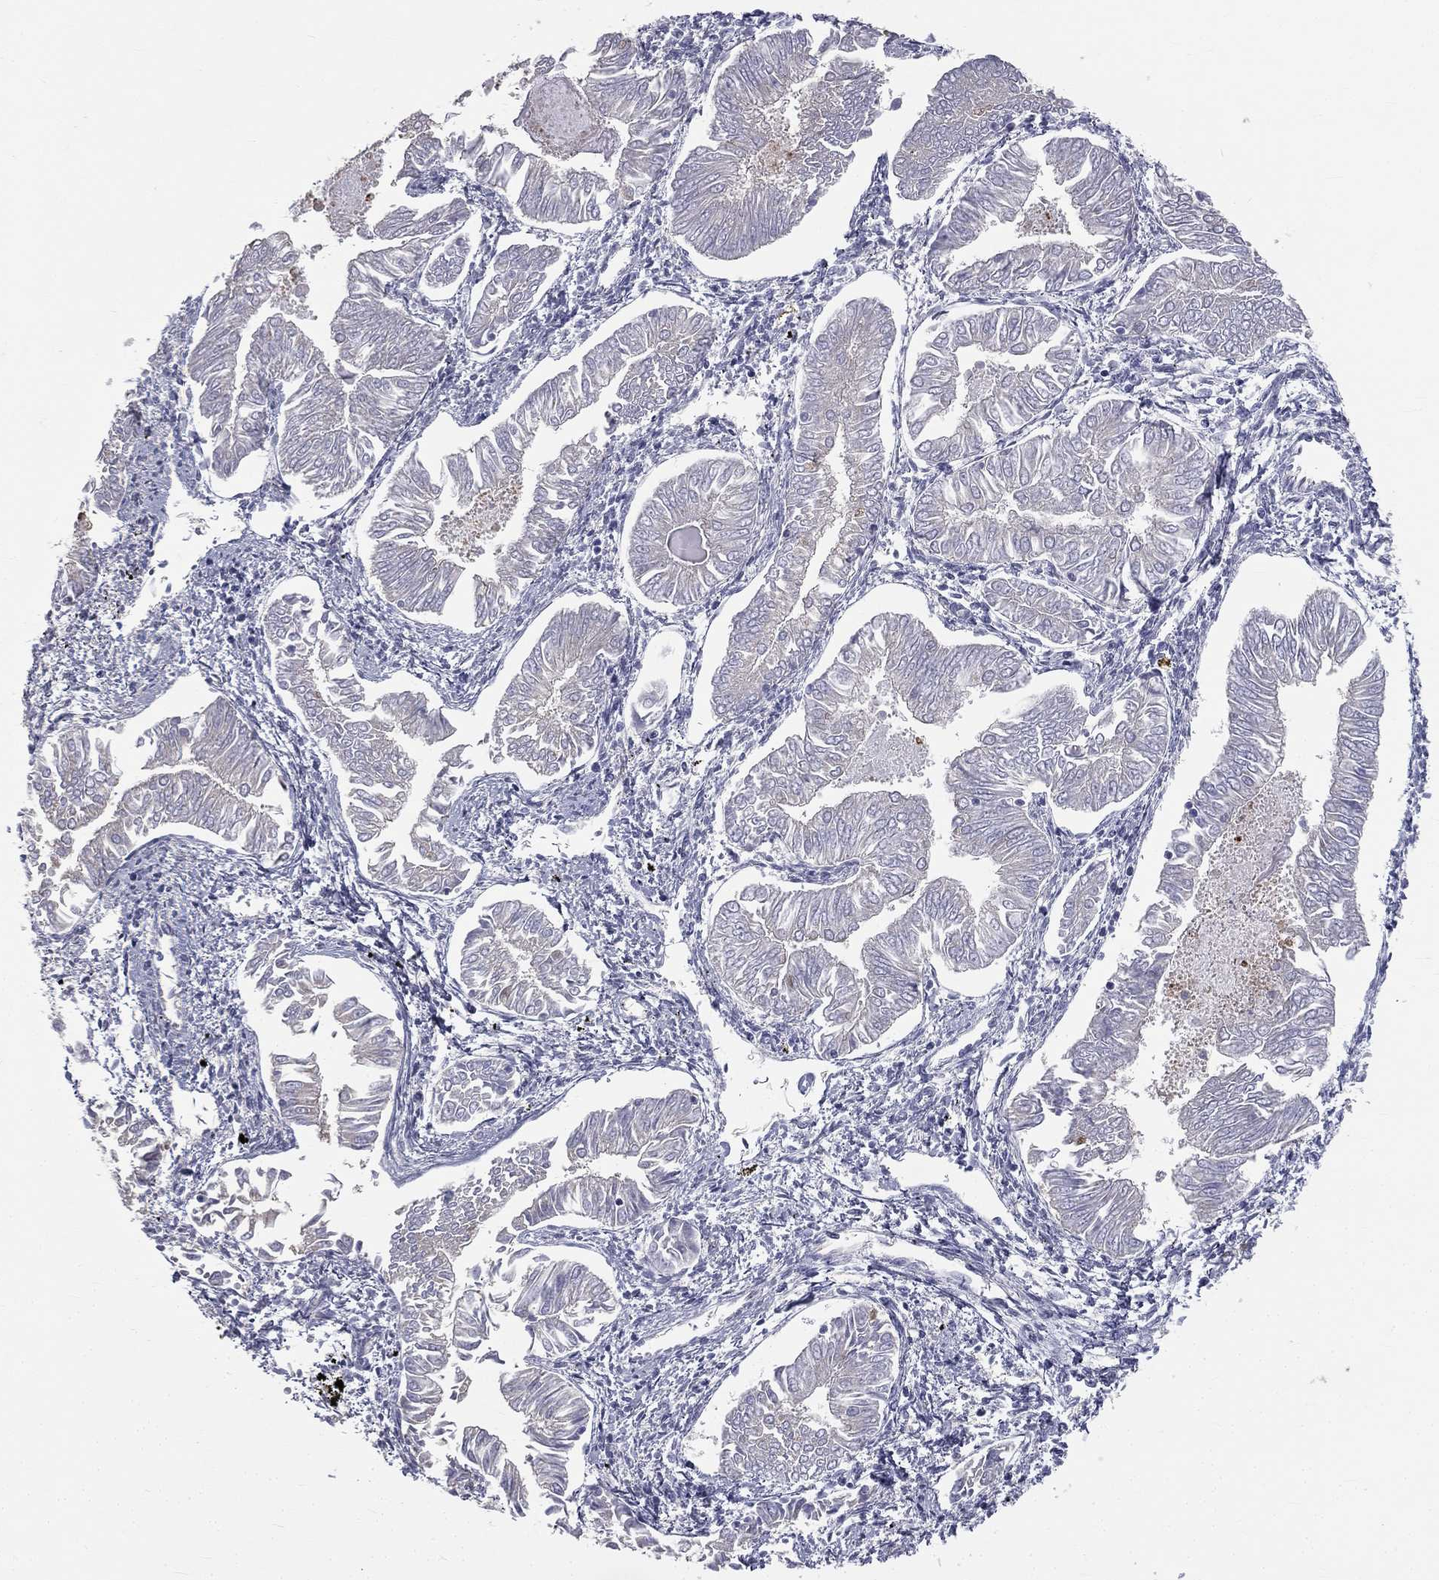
{"staining": {"intensity": "negative", "quantity": "none", "location": "none"}, "tissue": "endometrial cancer", "cell_type": "Tumor cells", "image_type": "cancer", "snomed": [{"axis": "morphology", "description": "Adenocarcinoma, NOS"}, {"axis": "topography", "description": "Endometrium"}], "caption": "A photomicrograph of endometrial cancer stained for a protein exhibits no brown staining in tumor cells.", "gene": "MUC13", "patient": {"sex": "female", "age": 53}}